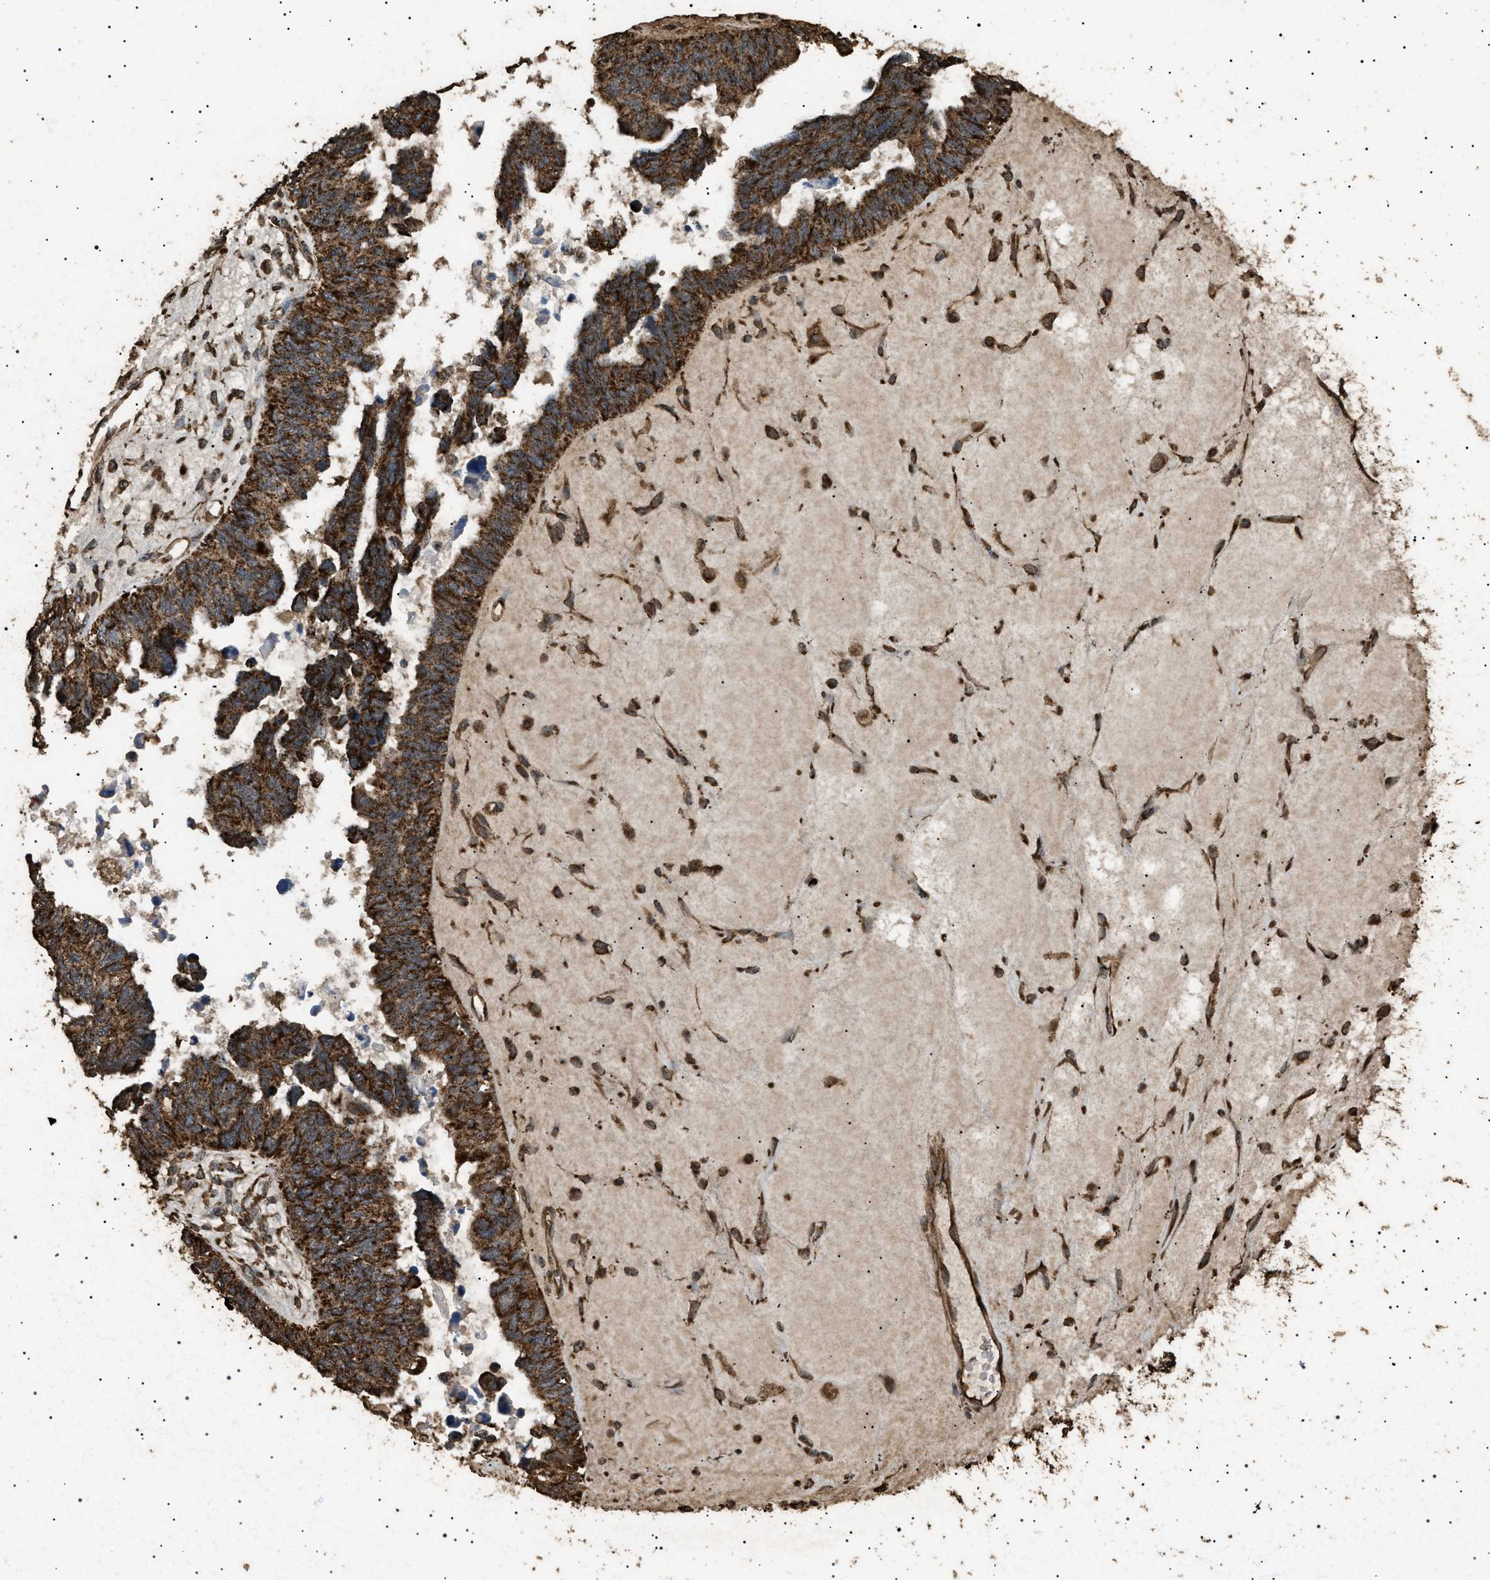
{"staining": {"intensity": "strong", "quantity": ">75%", "location": "cytoplasmic/membranous"}, "tissue": "ovarian cancer", "cell_type": "Tumor cells", "image_type": "cancer", "snomed": [{"axis": "morphology", "description": "Cystadenocarcinoma, serous, NOS"}, {"axis": "topography", "description": "Ovary"}], "caption": "A brown stain shows strong cytoplasmic/membranous staining of a protein in human ovarian serous cystadenocarcinoma tumor cells.", "gene": "CYRIA", "patient": {"sex": "female", "age": 79}}